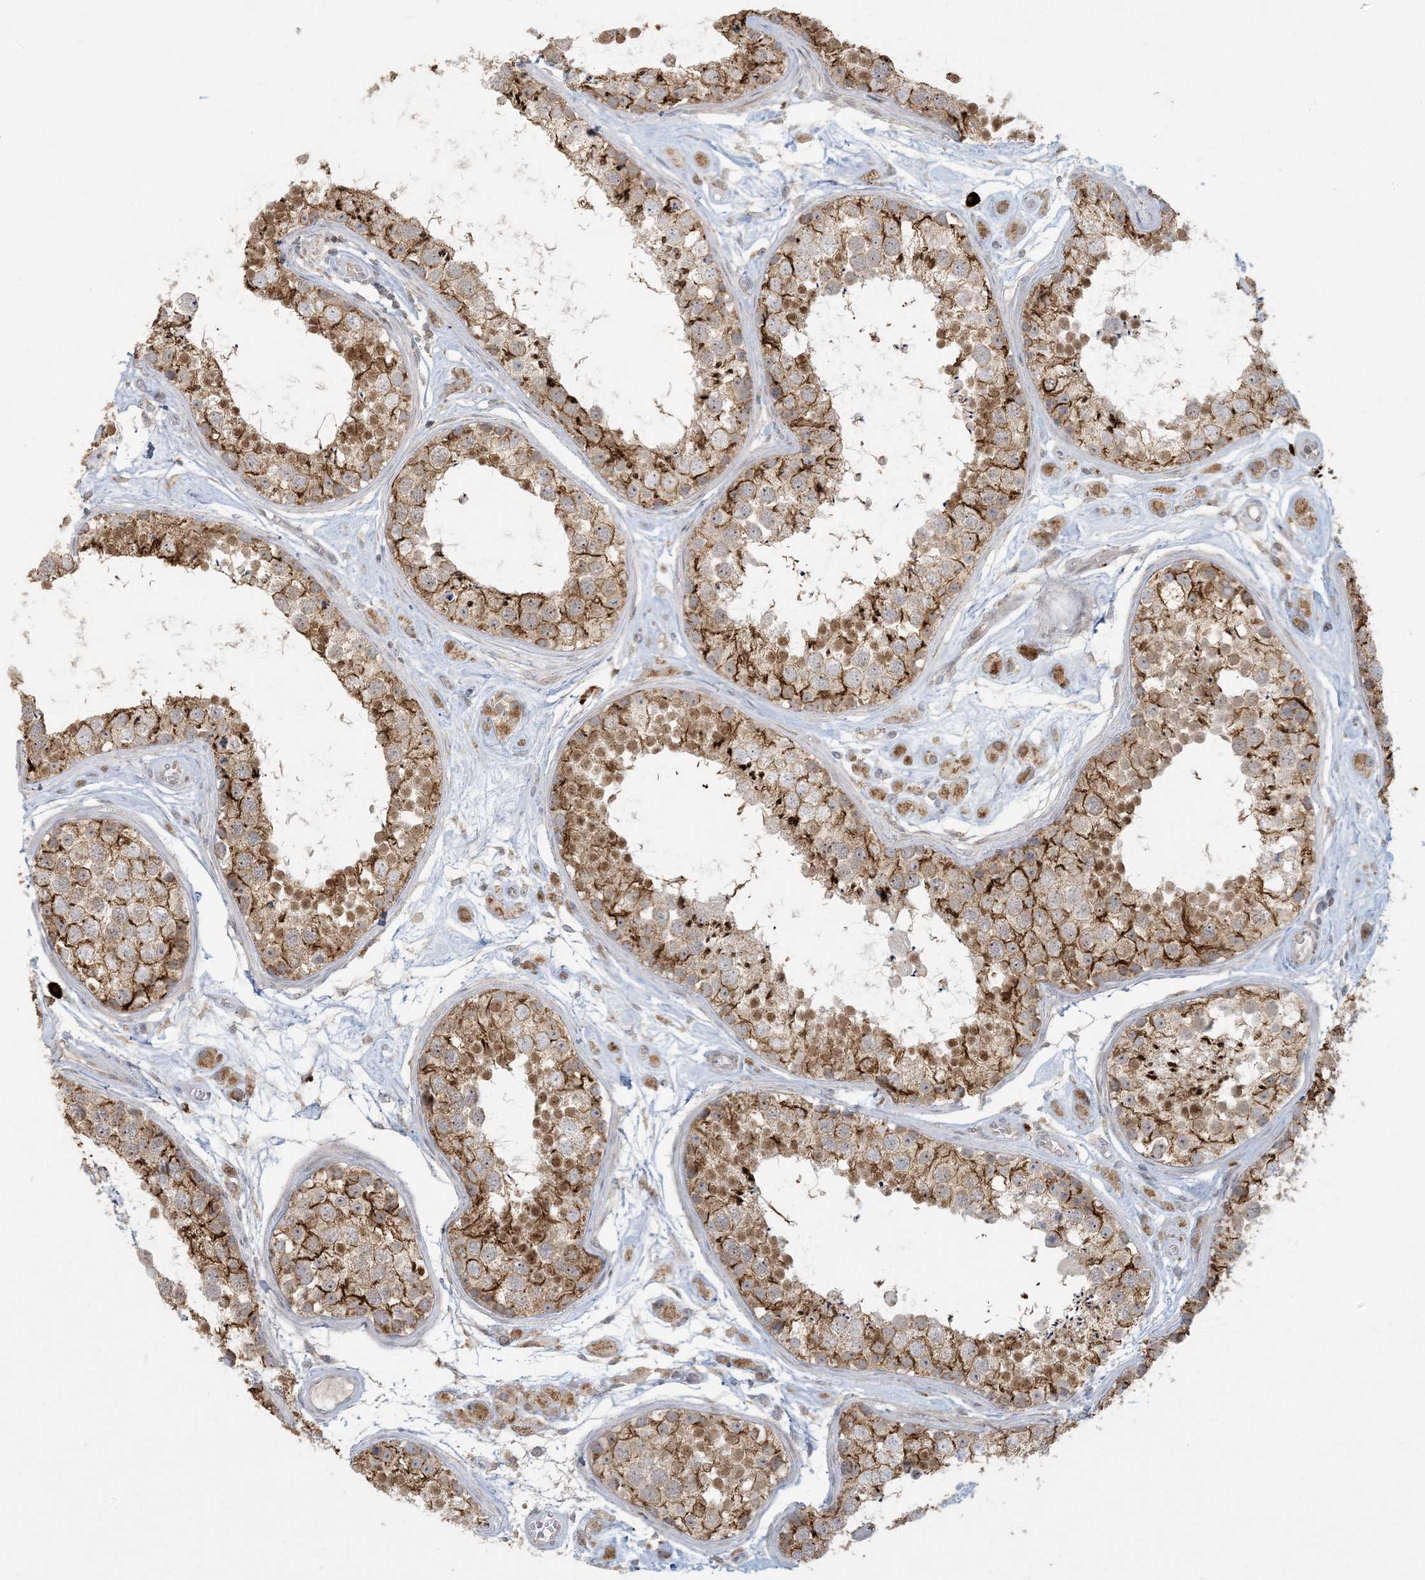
{"staining": {"intensity": "moderate", "quantity": ">75%", "location": "cytoplasmic/membranous,nuclear"}, "tissue": "testis", "cell_type": "Cells in seminiferous ducts", "image_type": "normal", "snomed": [{"axis": "morphology", "description": "Normal tissue, NOS"}, {"axis": "topography", "description": "Testis"}], "caption": "Cells in seminiferous ducts reveal medium levels of moderate cytoplasmic/membranous,nuclear staining in about >75% of cells in normal human testis. (DAB (3,3'-diaminobenzidine) IHC, brown staining for protein, blue staining for nuclei).", "gene": "MCAT", "patient": {"sex": "male", "age": 25}}